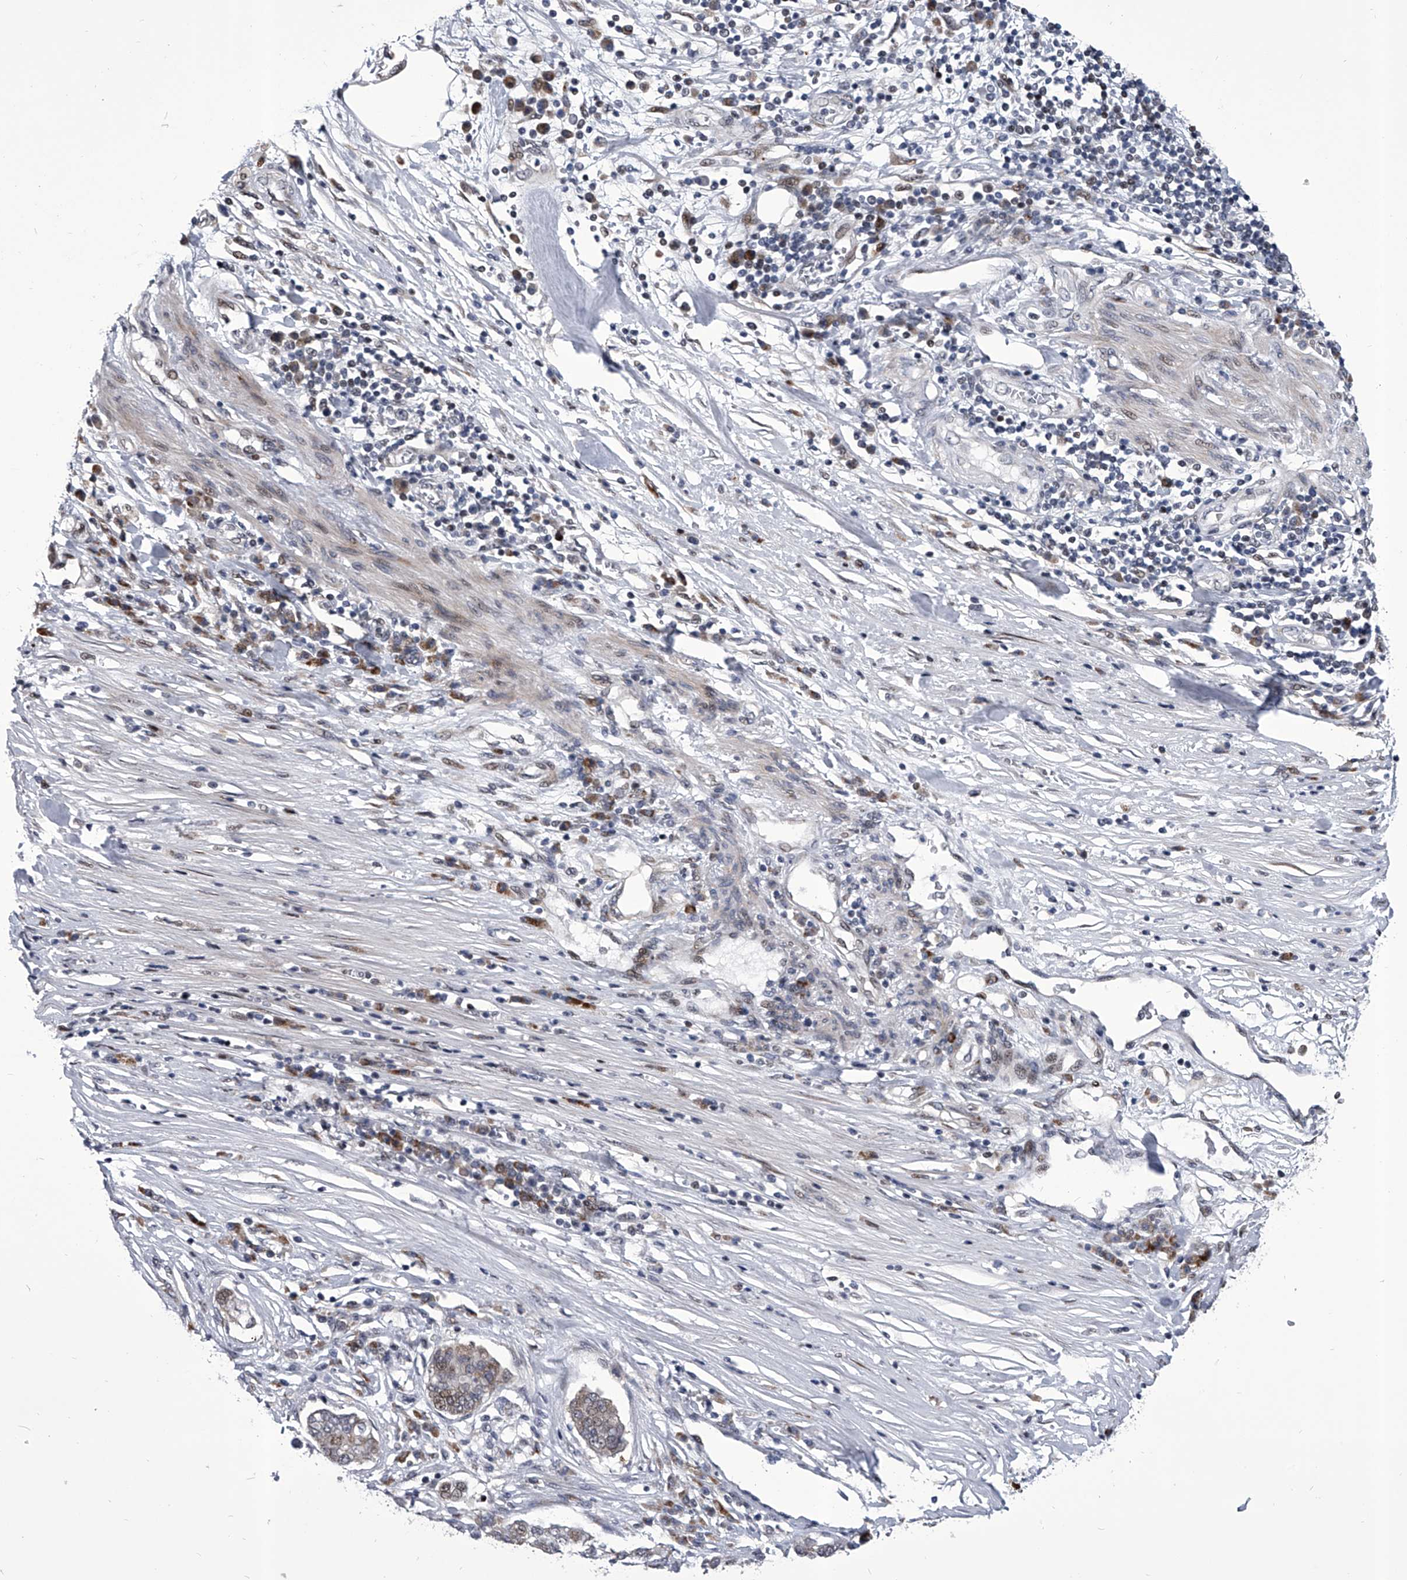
{"staining": {"intensity": "weak", "quantity": "<25%", "location": "nuclear"}, "tissue": "pancreatic cancer", "cell_type": "Tumor cells", "image_type": "cancer", "snomed": [{"axis": "morphology", "description": "Adenocarcinoma, NOS"}, {"axis": "topography", "description": "Pancreas"}], "caption": "A micrograph of pancreatic cancer stained for a protein exhibits no brown staining in tumor cells.", "gene": "CMTR1", "patient": {"sex": "female", "age": 61}}